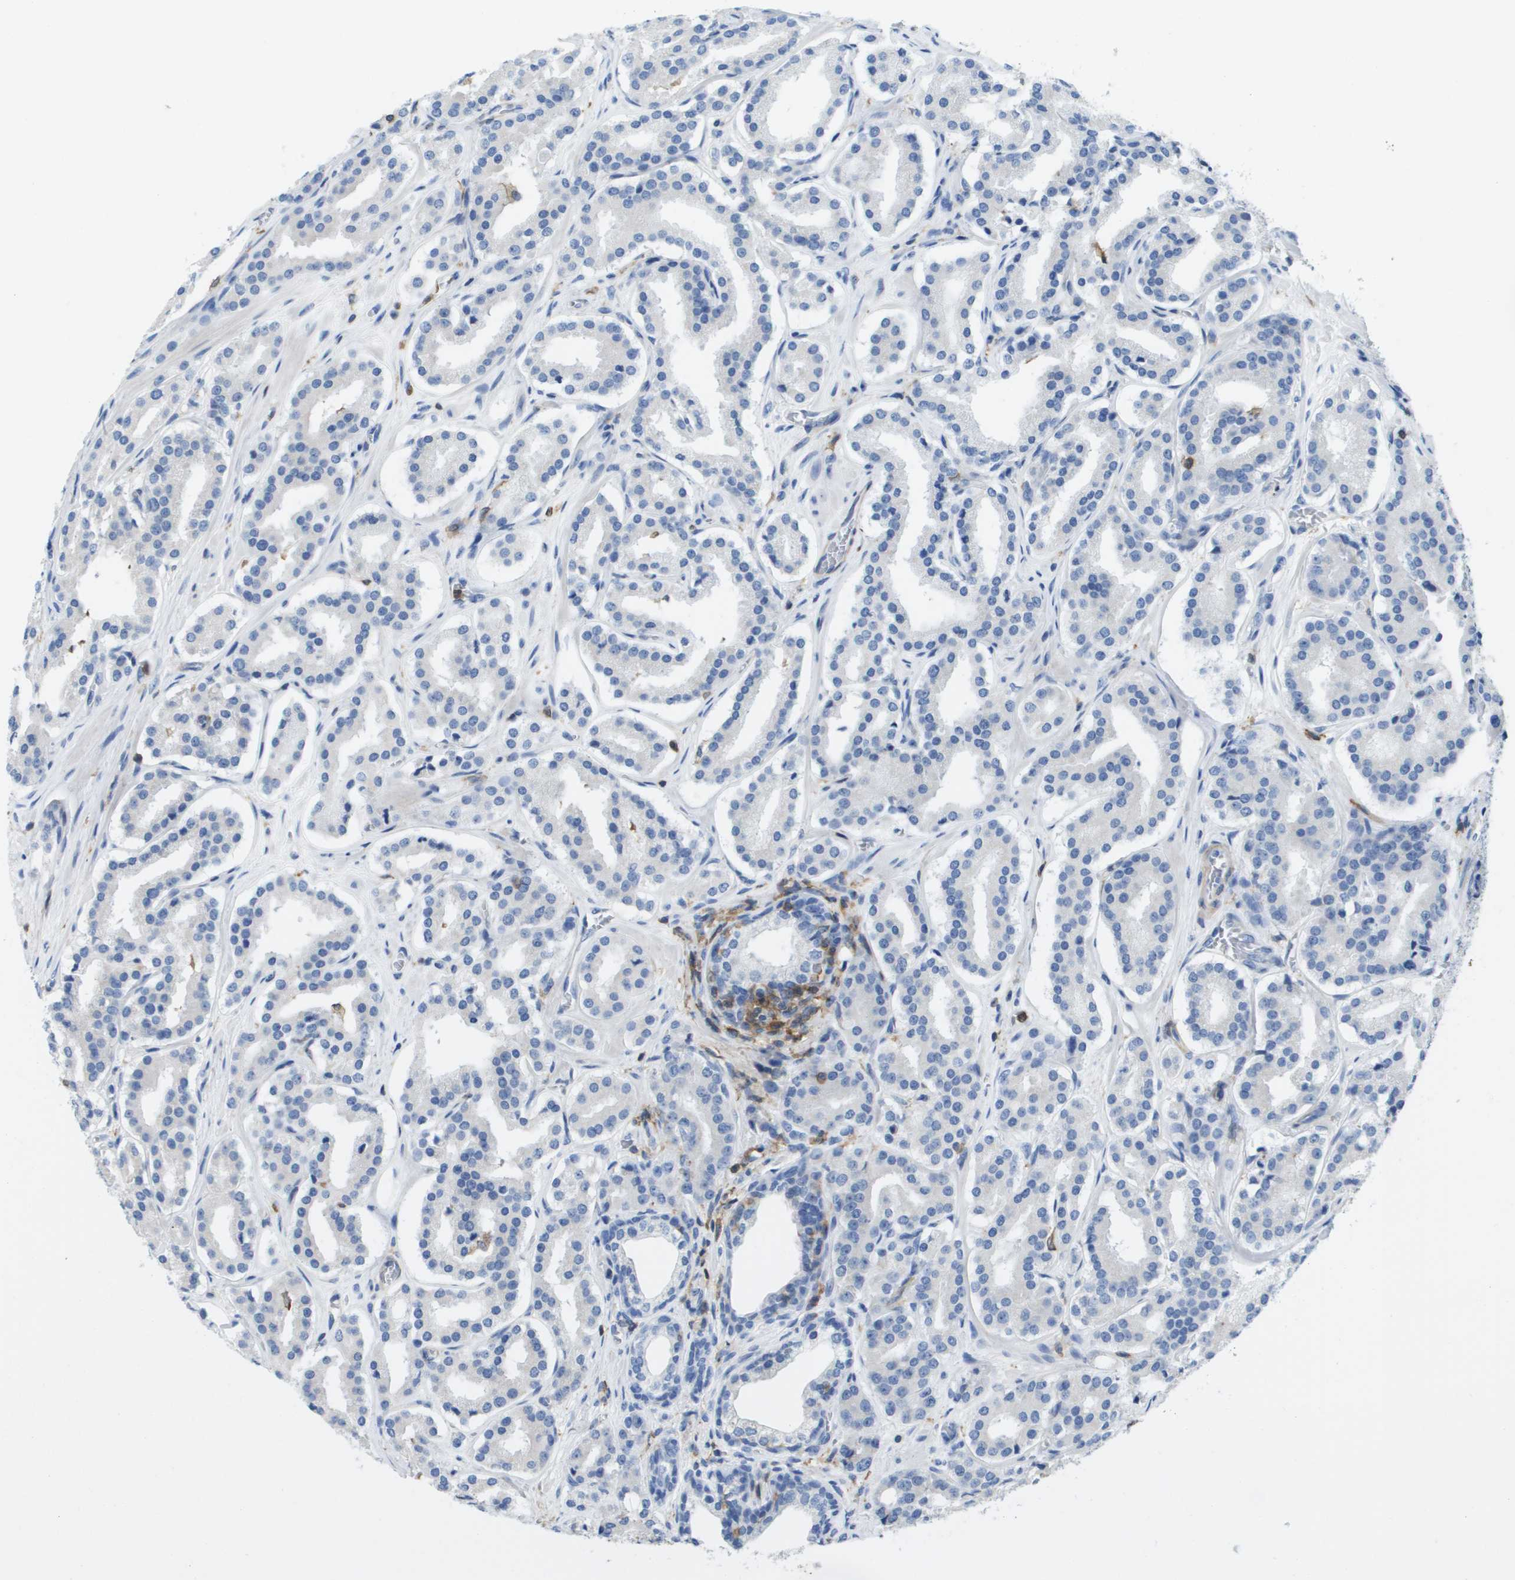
{"staining": {"intensity": "negative", "quantity": "none", "location": "none"}, "tissue": "prostate cancer", "cell_type": "Tumor cells", "image_type": "cancer", "snomed": [{"axis": "morphology", "description": "Adenocarcinoma, High grade"}, {"axis": "topography", "description": "Prostate"}], "caption": "Immunohistochemistry (IHC) photomicrograph of neoplastic tissue: human prostate adenocarcinoma (high-grade) stained with DAB exhibits no significant protein positivity in tumor cells.", "gene": "RCSD1", "patient": {"sex": "male", "age": 60}}